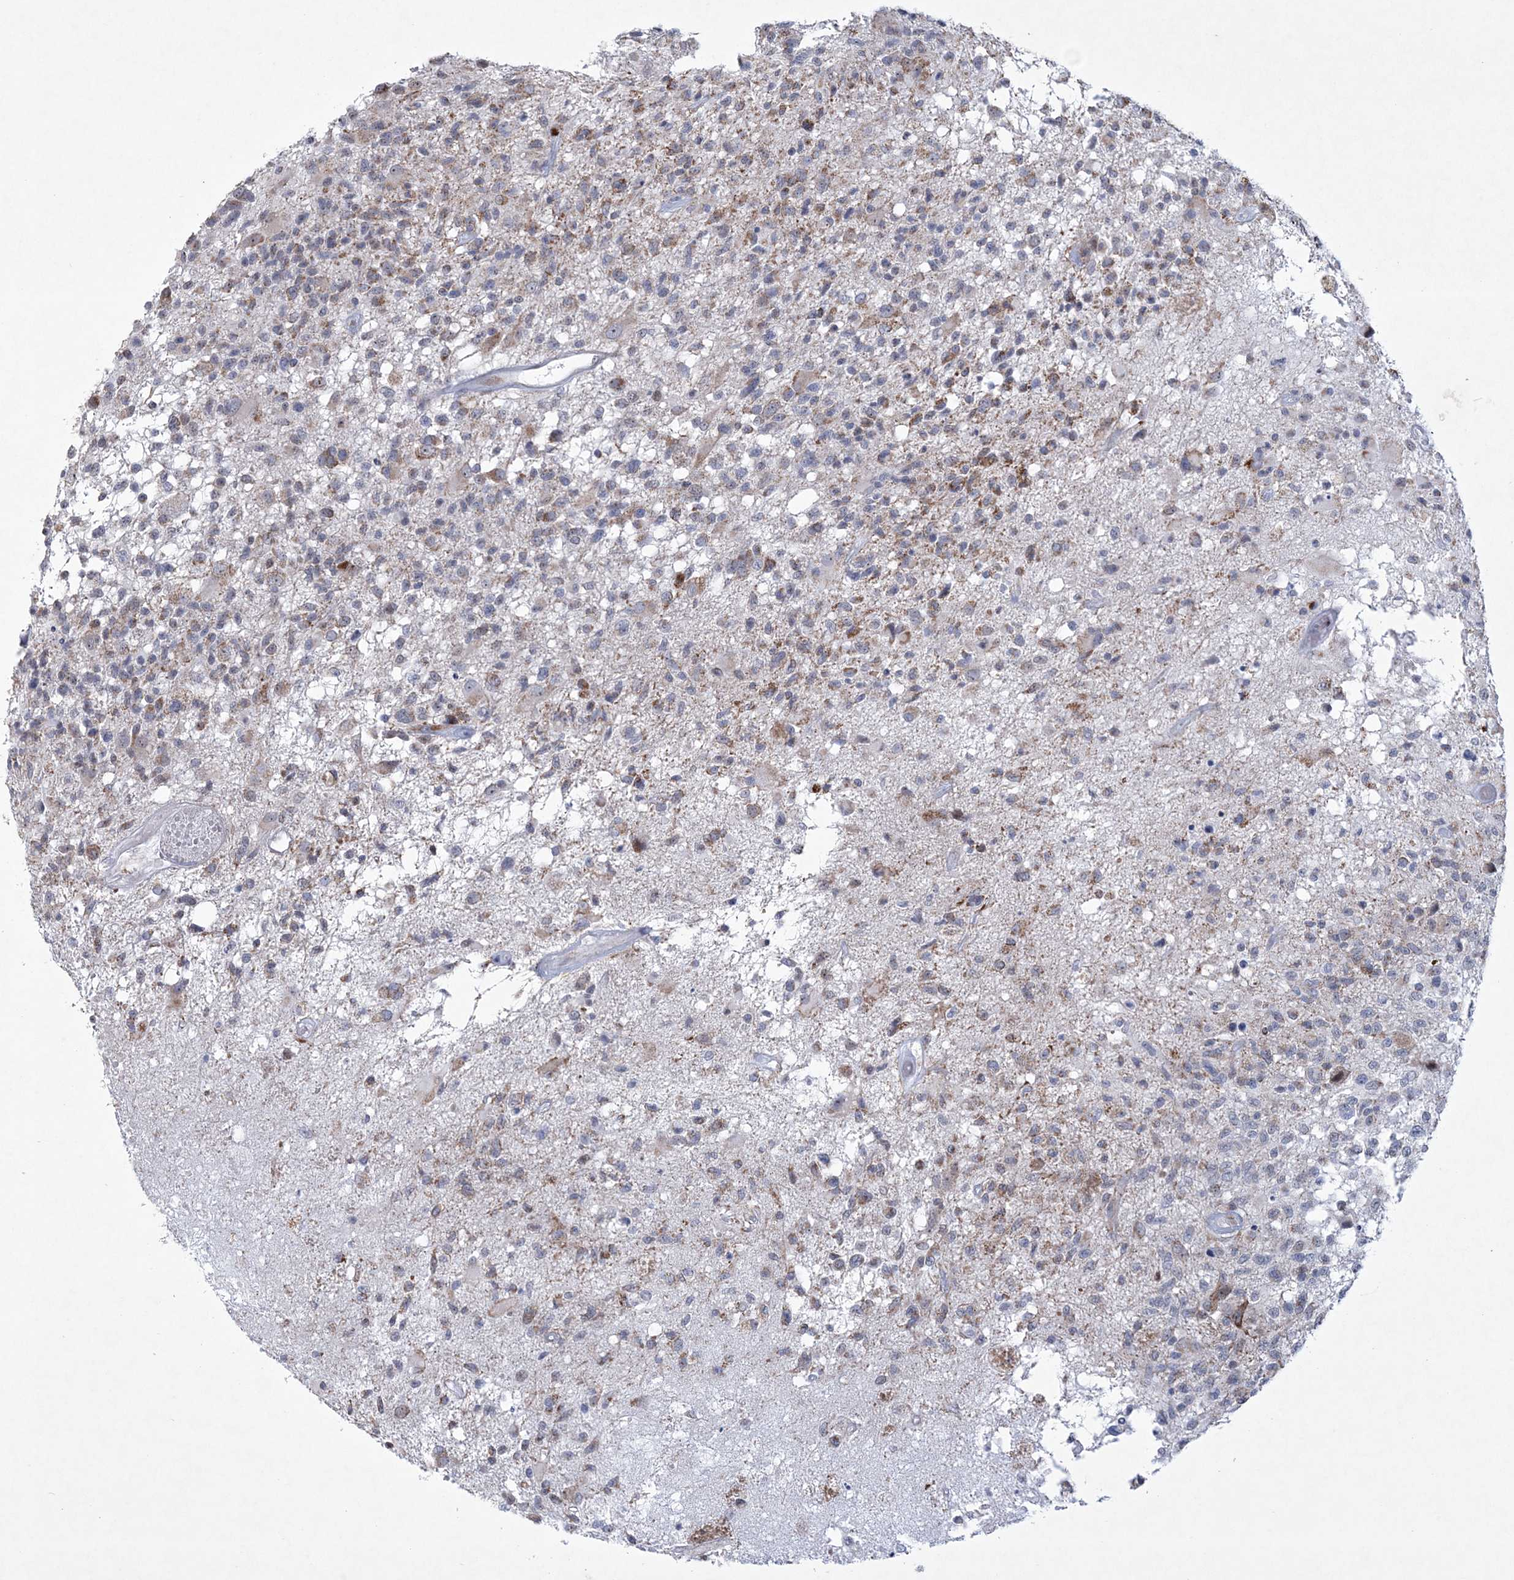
{"staining": {"intensity": "moderate", "quantity": "<25%", "location": "cytoplasmic/membranous"}, "tissue": "glioma", "cell_type": "Tumor cells", "image_type": "cancer", "snomed": [{"axis": "morphology", "description": "Glioma, malignant, High grade"}, {"axis": "morphology", "description": "Glioblastoma, NOS"}, {"axis": "topography", "description": "Brain"}], "caption": "Glioma stained with a protein marker exhibits moderate staining in tumor cells.", "gene": "CES4A", "patient": {"sex": "male", "age": 60}}